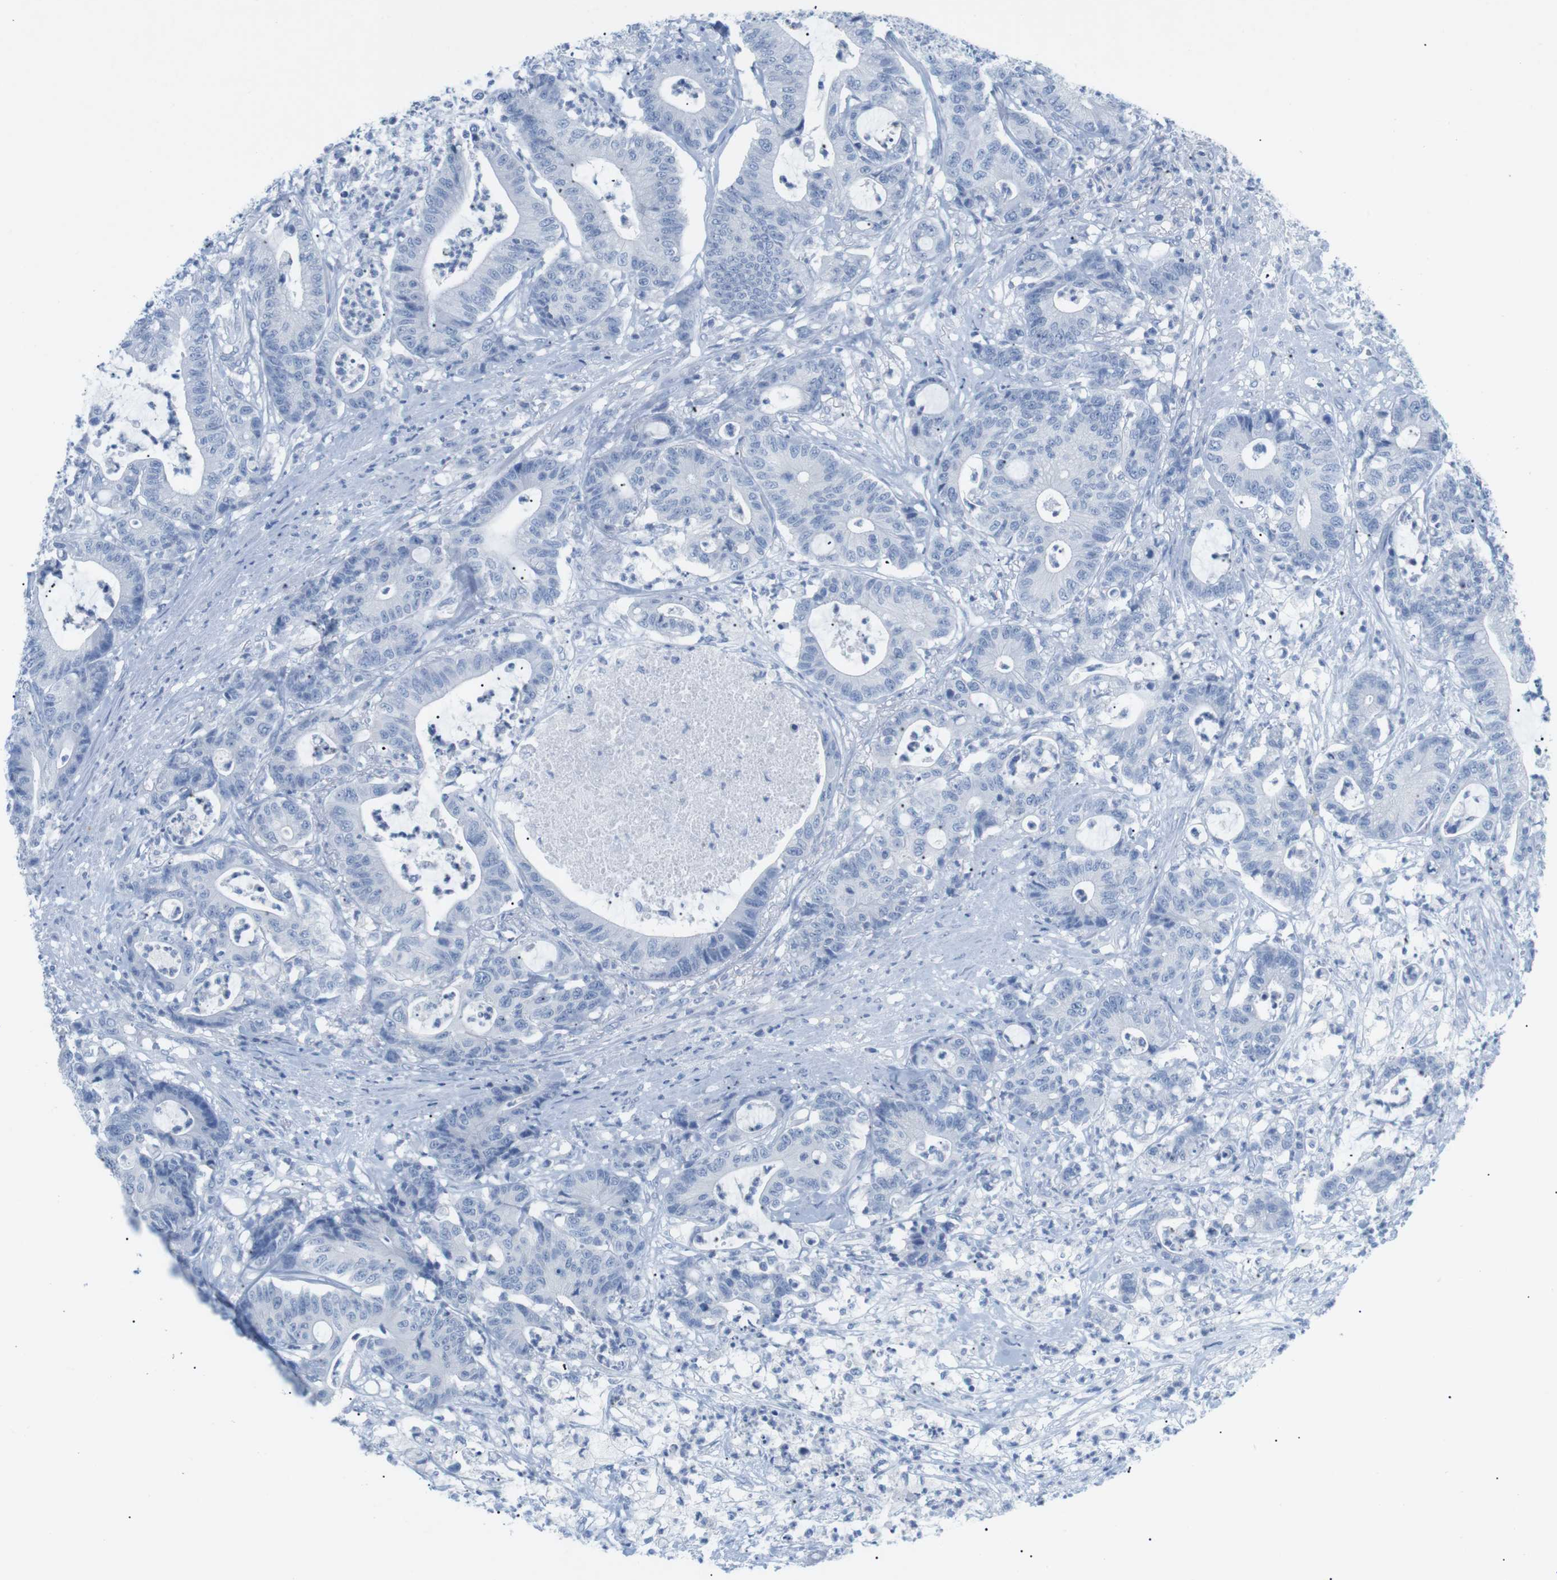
{"staining": {"intensity": "negative", "quantity": "none", "location": "none"}, "tissue": "colorectal cancer", "cell_type": "Tumor cells", "image_type": "cancer", "snomed": [{"axis": "morphology", "description": "Adenocarcinoma, NOS"}, {"axis": "topography", "description": "Colon"}], "caption": "Immunohistochemistry of human colorectal cancer shows no staining in tumor cells. Brightfield microscopy of IHC stained with DAB (3,3'-diaminobenzidine) (brown) and hematoxylin (blue), captured at high magnification.", "gene": "HBG2", "patient": {"sex": "female", "age": 84}}